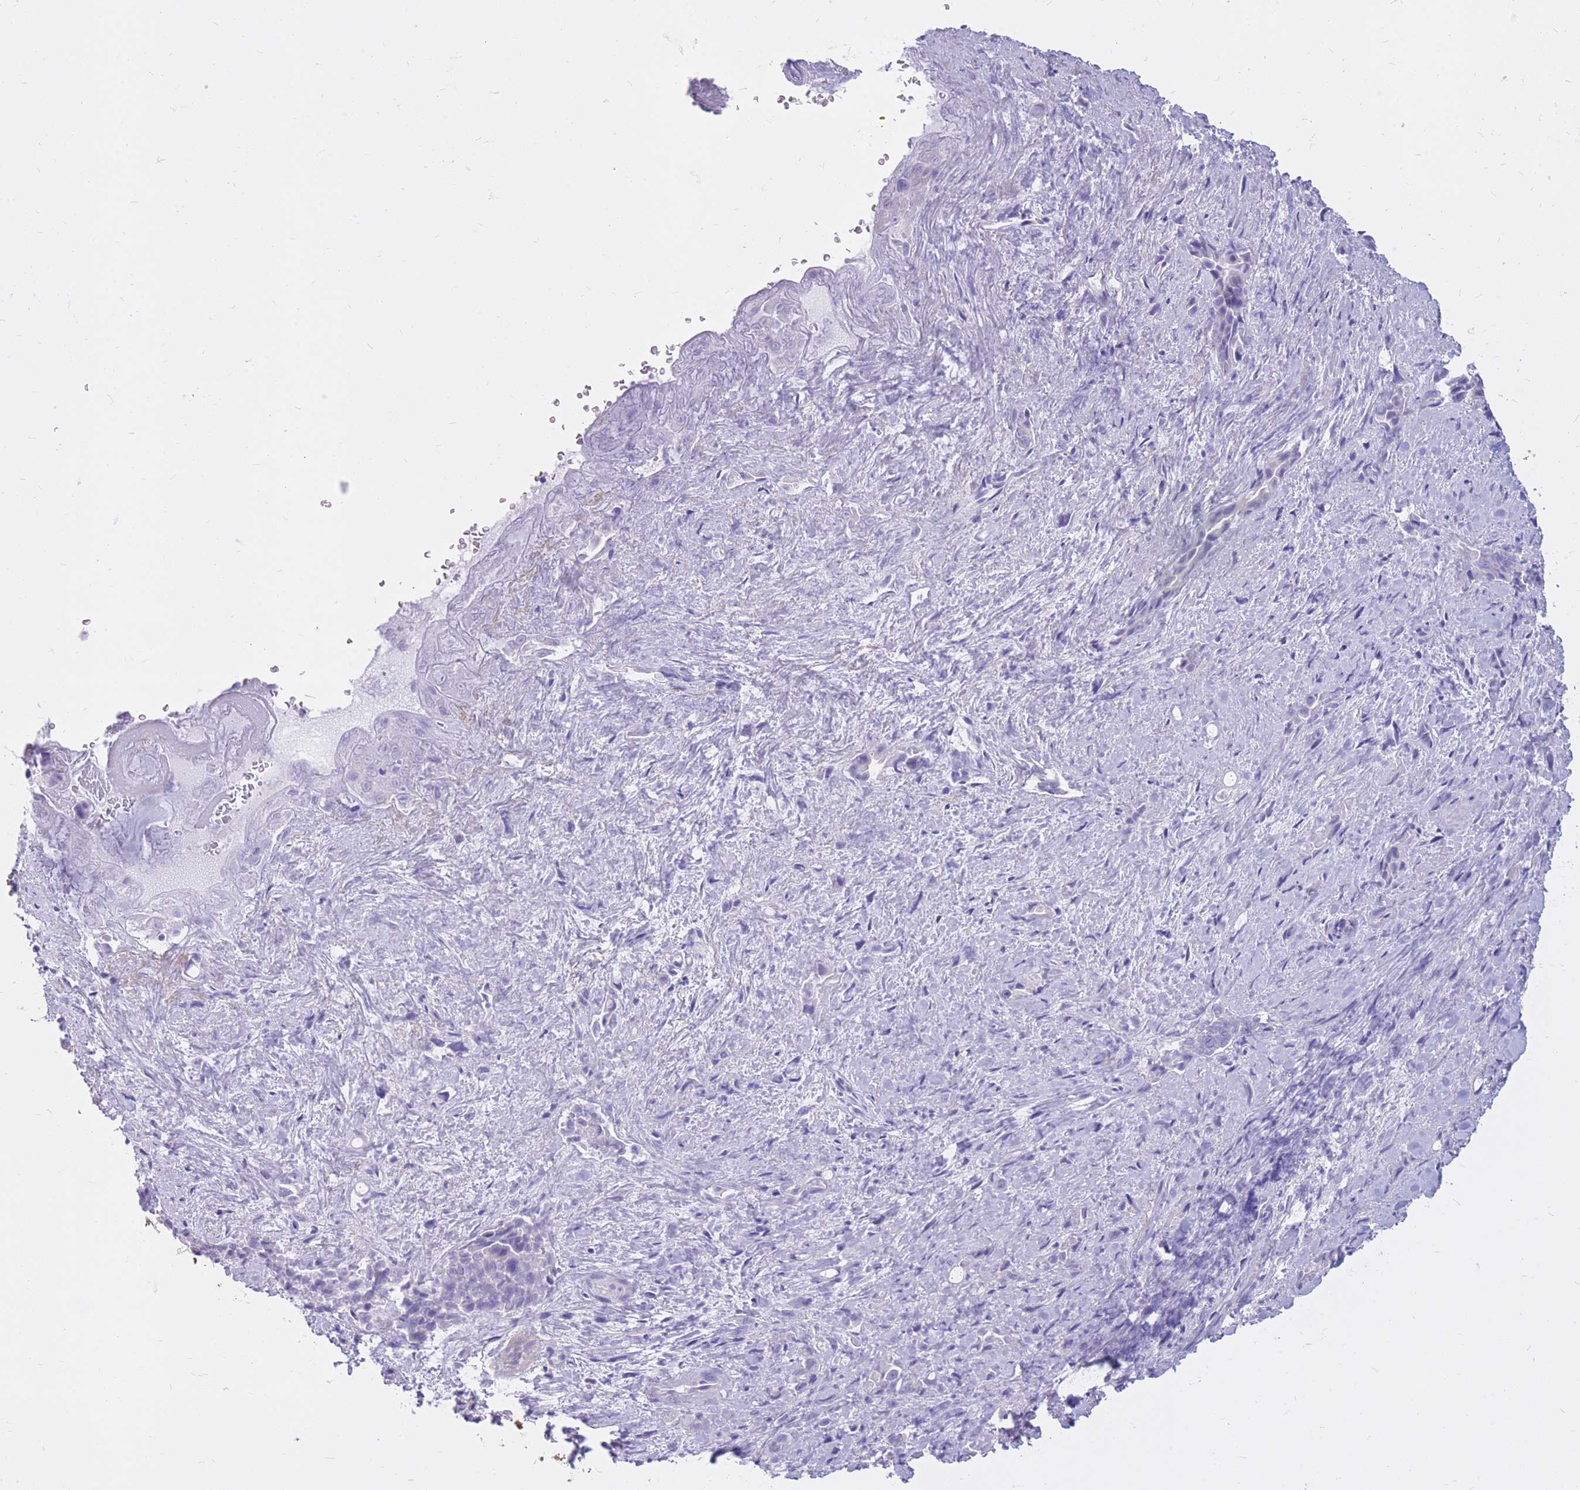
{"staining": {"intensity": "negative", "quantity": "none", "location": "none"}, "tissue": "liver cancer", "cell_type": "Tumor cells", "image_type": "cancer", "snomed": [{"axis": "morphology", "description": "Cholangiocarcinoma"}, {"axis": "topography", "description": "Liver"}], "caption": "This is a micrograph of immunohistochemistry staining of liver cancer (cholangiocarcinoma), which shows no expression in tumor cells.", "gene": "CYP21A2", "patient": {"sex": "female", "age": 68}}